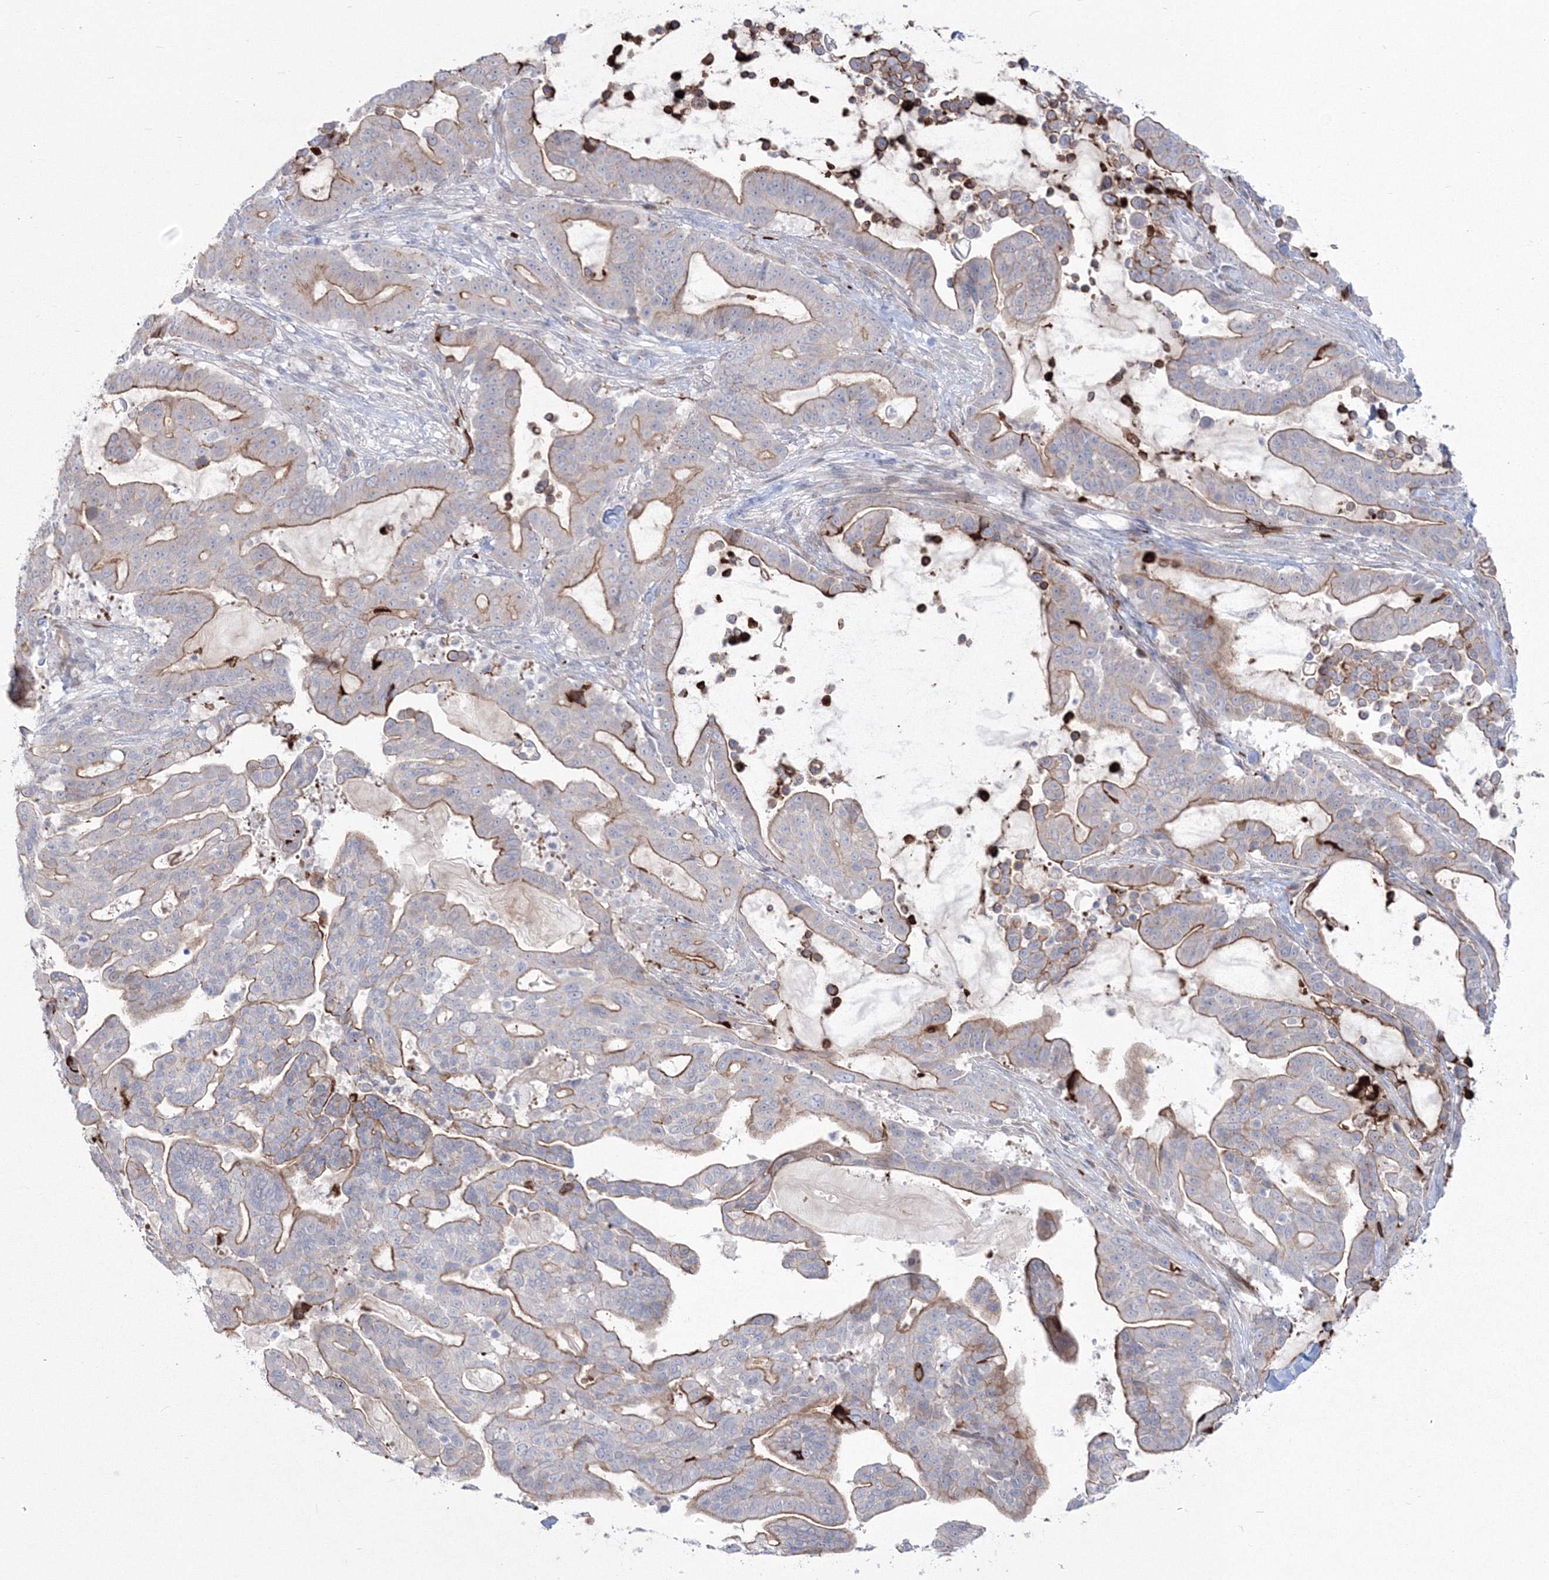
{"staining": {"intensity": "moderate", "quantity": ">75%", "location": "cytoplasmic/membranous"}, "tissue": "pancreatic cancer", "cell_type": "Tumor cells", "image_type": "cancer", "snomed": [{"axis": "morphology", "description": "Adenocarcinoma, NOS"}, {"axis": "topography", "description": "Pancreas"}], "caption": "High-power microscopy captured an immunohistochemistry (IHC) micrograph of pancreatic cancer, revealing moderate cytoplasmic/membranous expression in about >75% of tumor cells.", "gene": "HYAL2", "patient": {"sex": "male", "age": 63}}